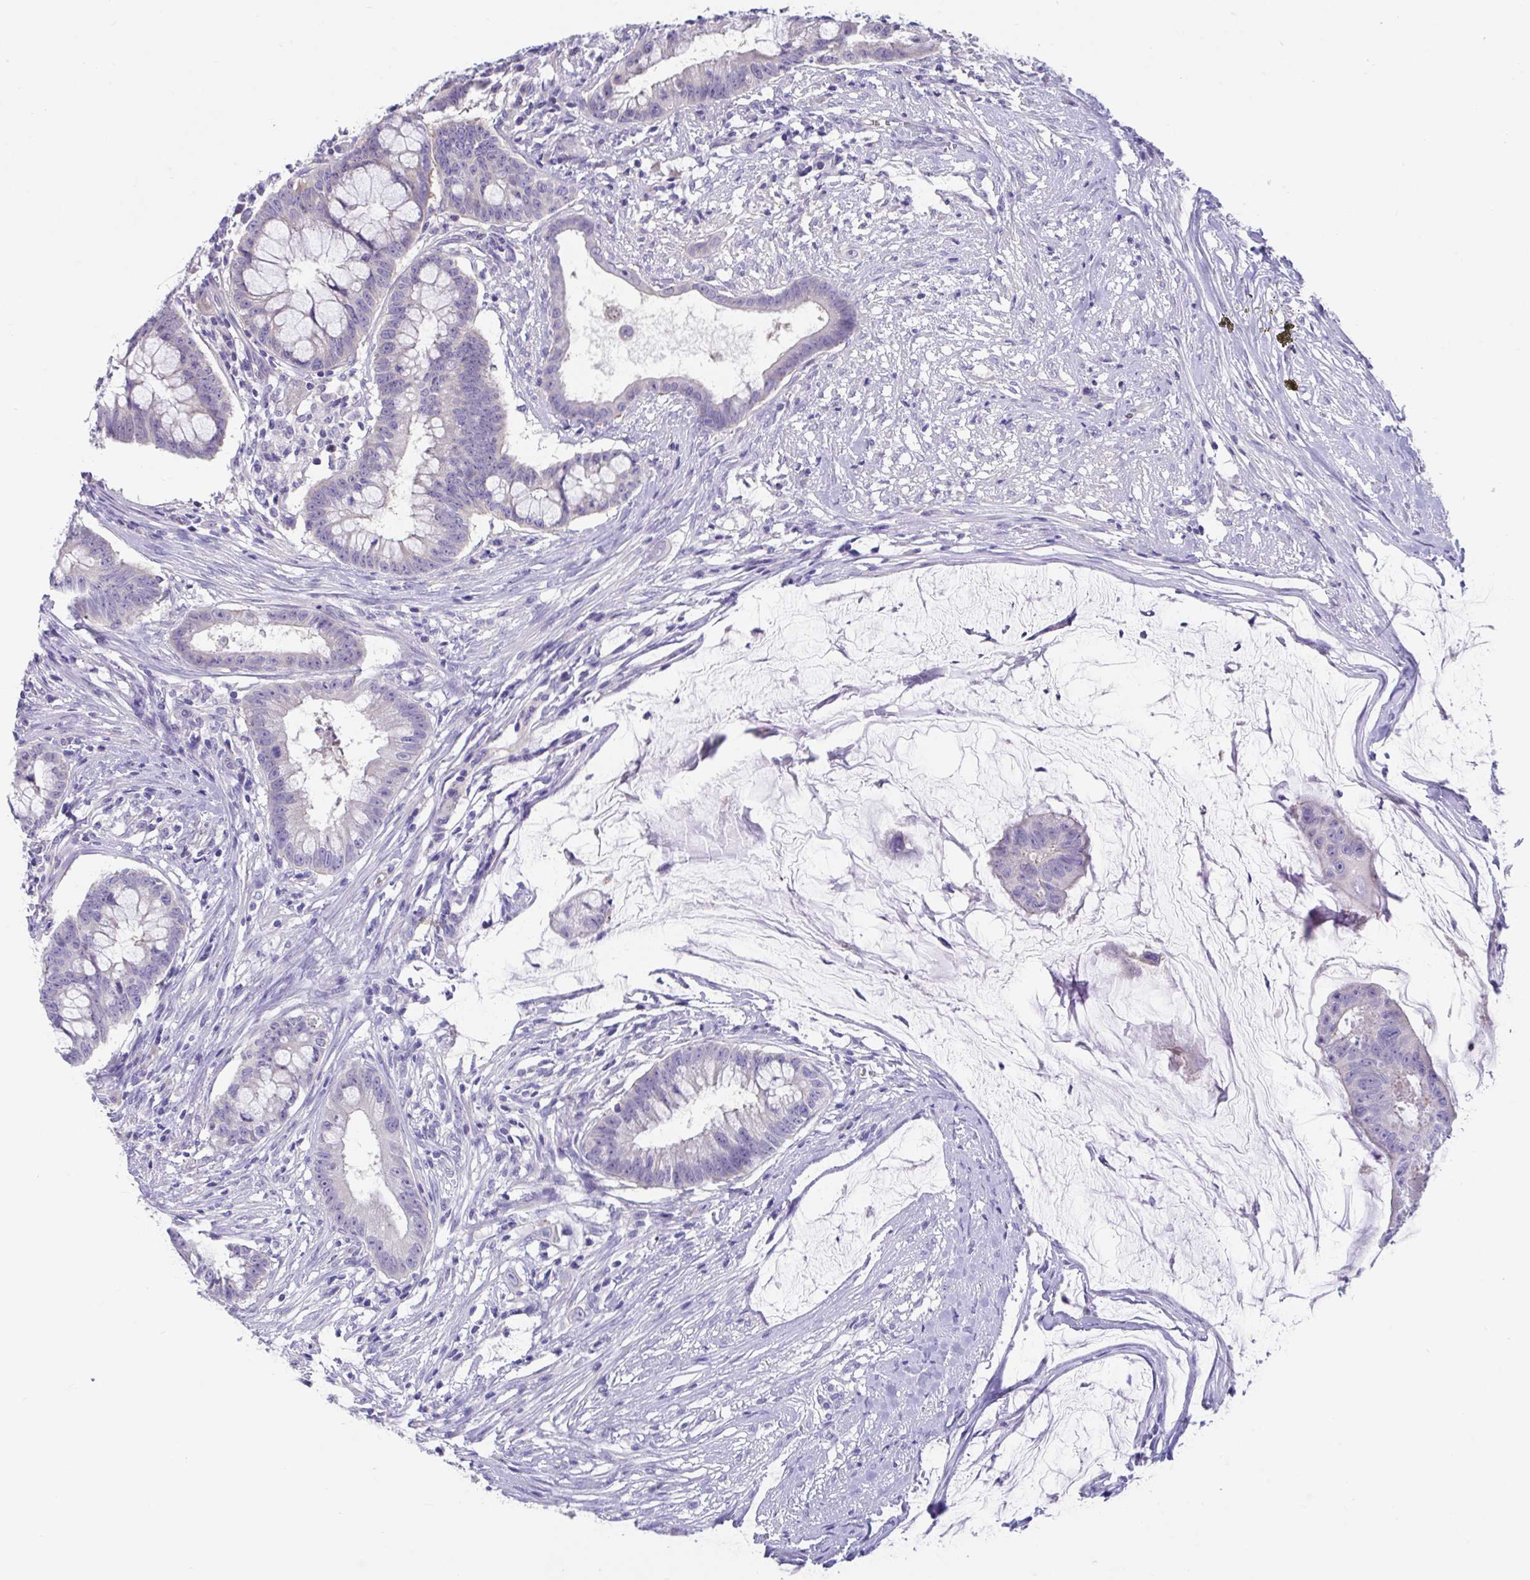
{"staining": {"intensity": "negative", "quantity": "none", "location": "none"}, "tissue": "colorectal cancer", "cell_type": "Tumor cells", "image_type": "cancer", "snomed": [{"axis": "morphology", "description": "Adenocarcinoma, NOS"}, {"axis": "topography", "description": "Colon"}], "caption": "Histopathology image shows no protein staining in tumor cells of colorectal adenocarcinoma tissue.", "gene": "TTC30B", "patient": {"sex": "male", "age": 62}}